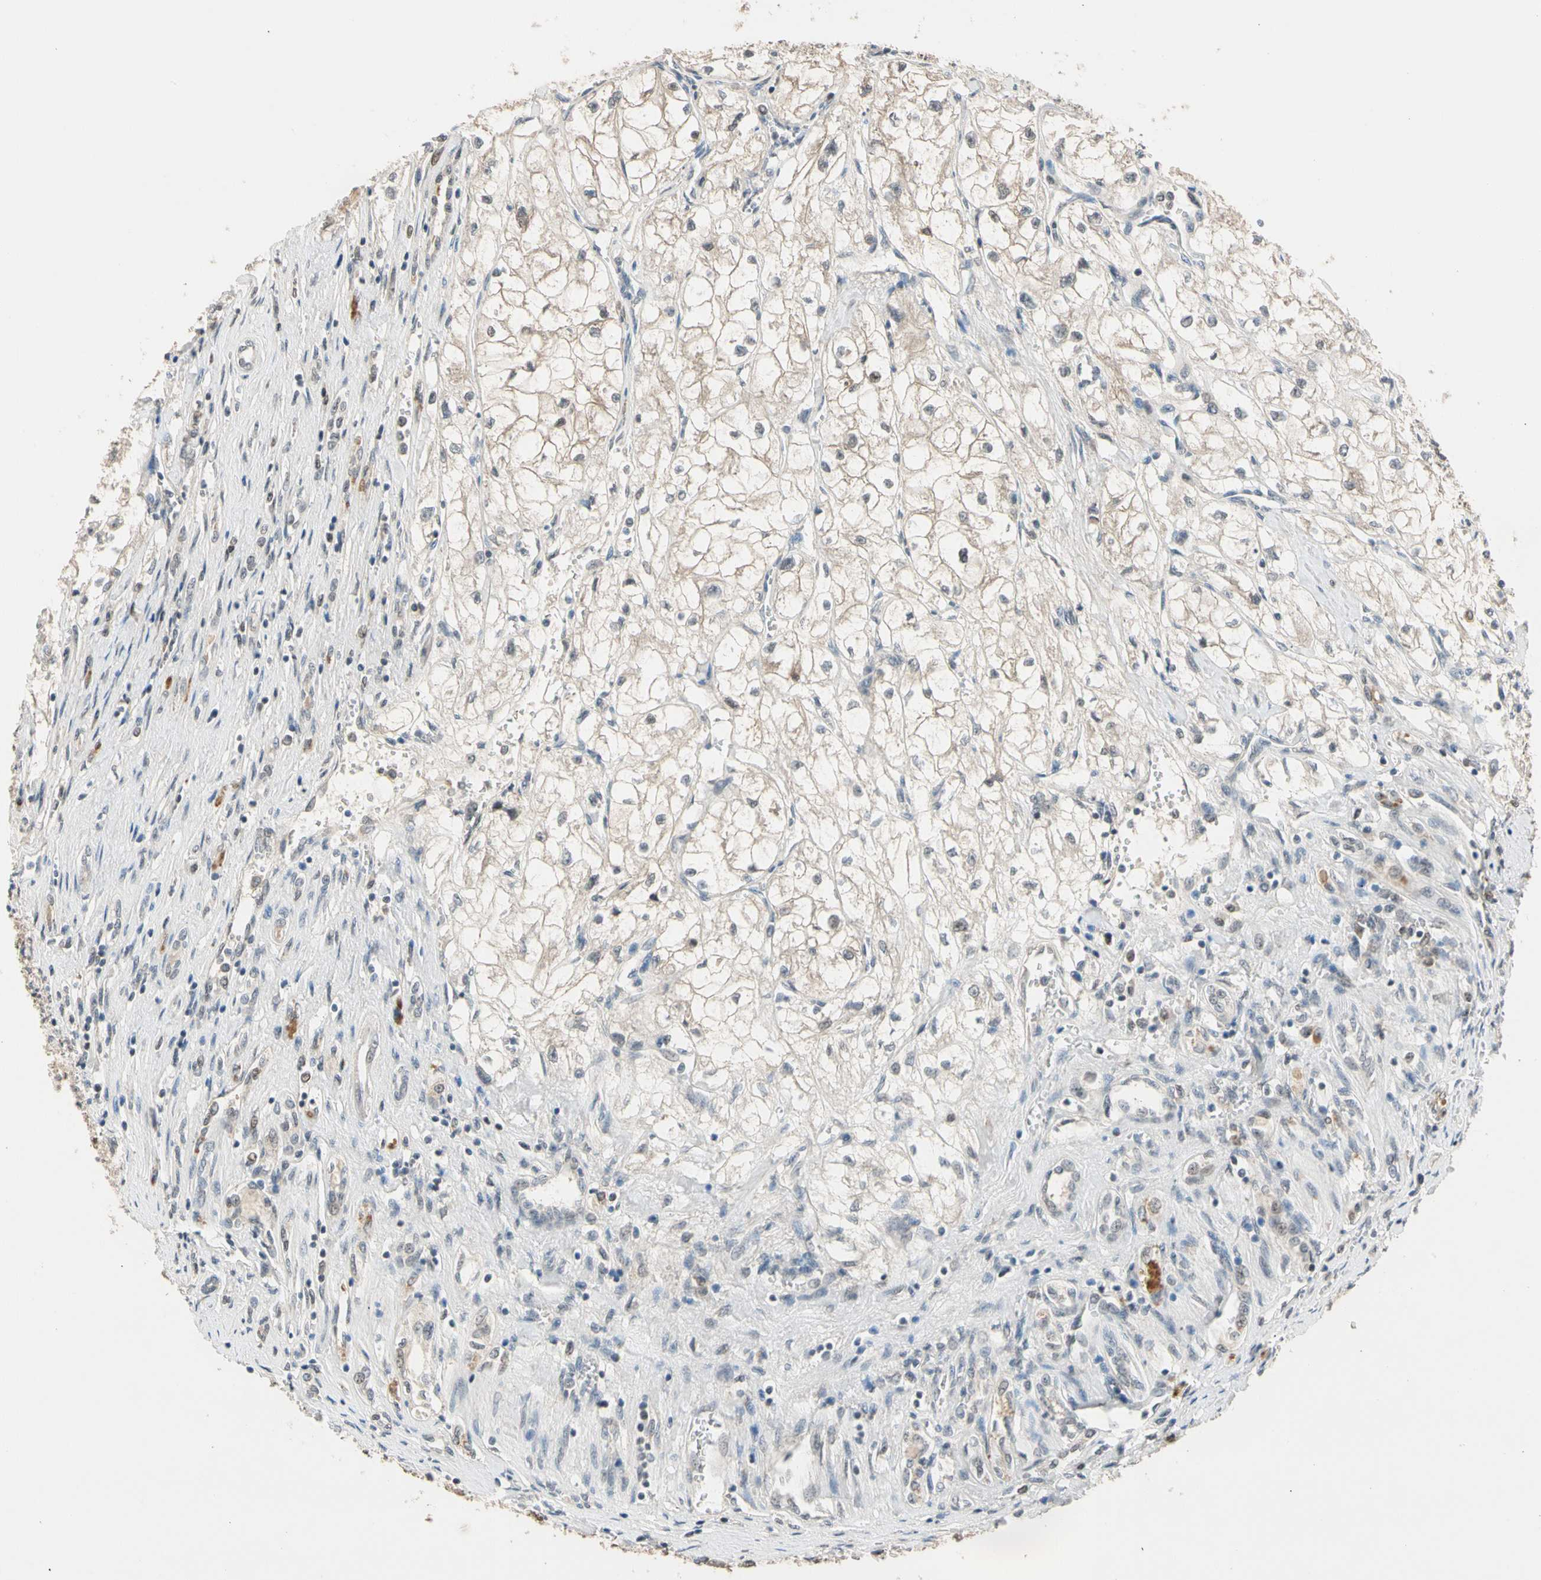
{"staining": {"intensity": "weak", "quantity": ">75%", "location": "cytoplasmic/membranous"}, "tissue": "renal cancer", "cell_type": "Tumor cells", "image_type": "cancer", "snomed": [{"axis": "morphology", "description": "Adenocarcinoma, NOS"}, {"axis": "topography", "description": "Kidney"}], "caption": "Protein staining of renal cancer (adenocarcinoma) tissue demonstrates weak cytoplasmic/membranous expression in about >75% of tumor cells.", "gene": "RIOX2", "patient": {"sex": "female", "age": 70}}